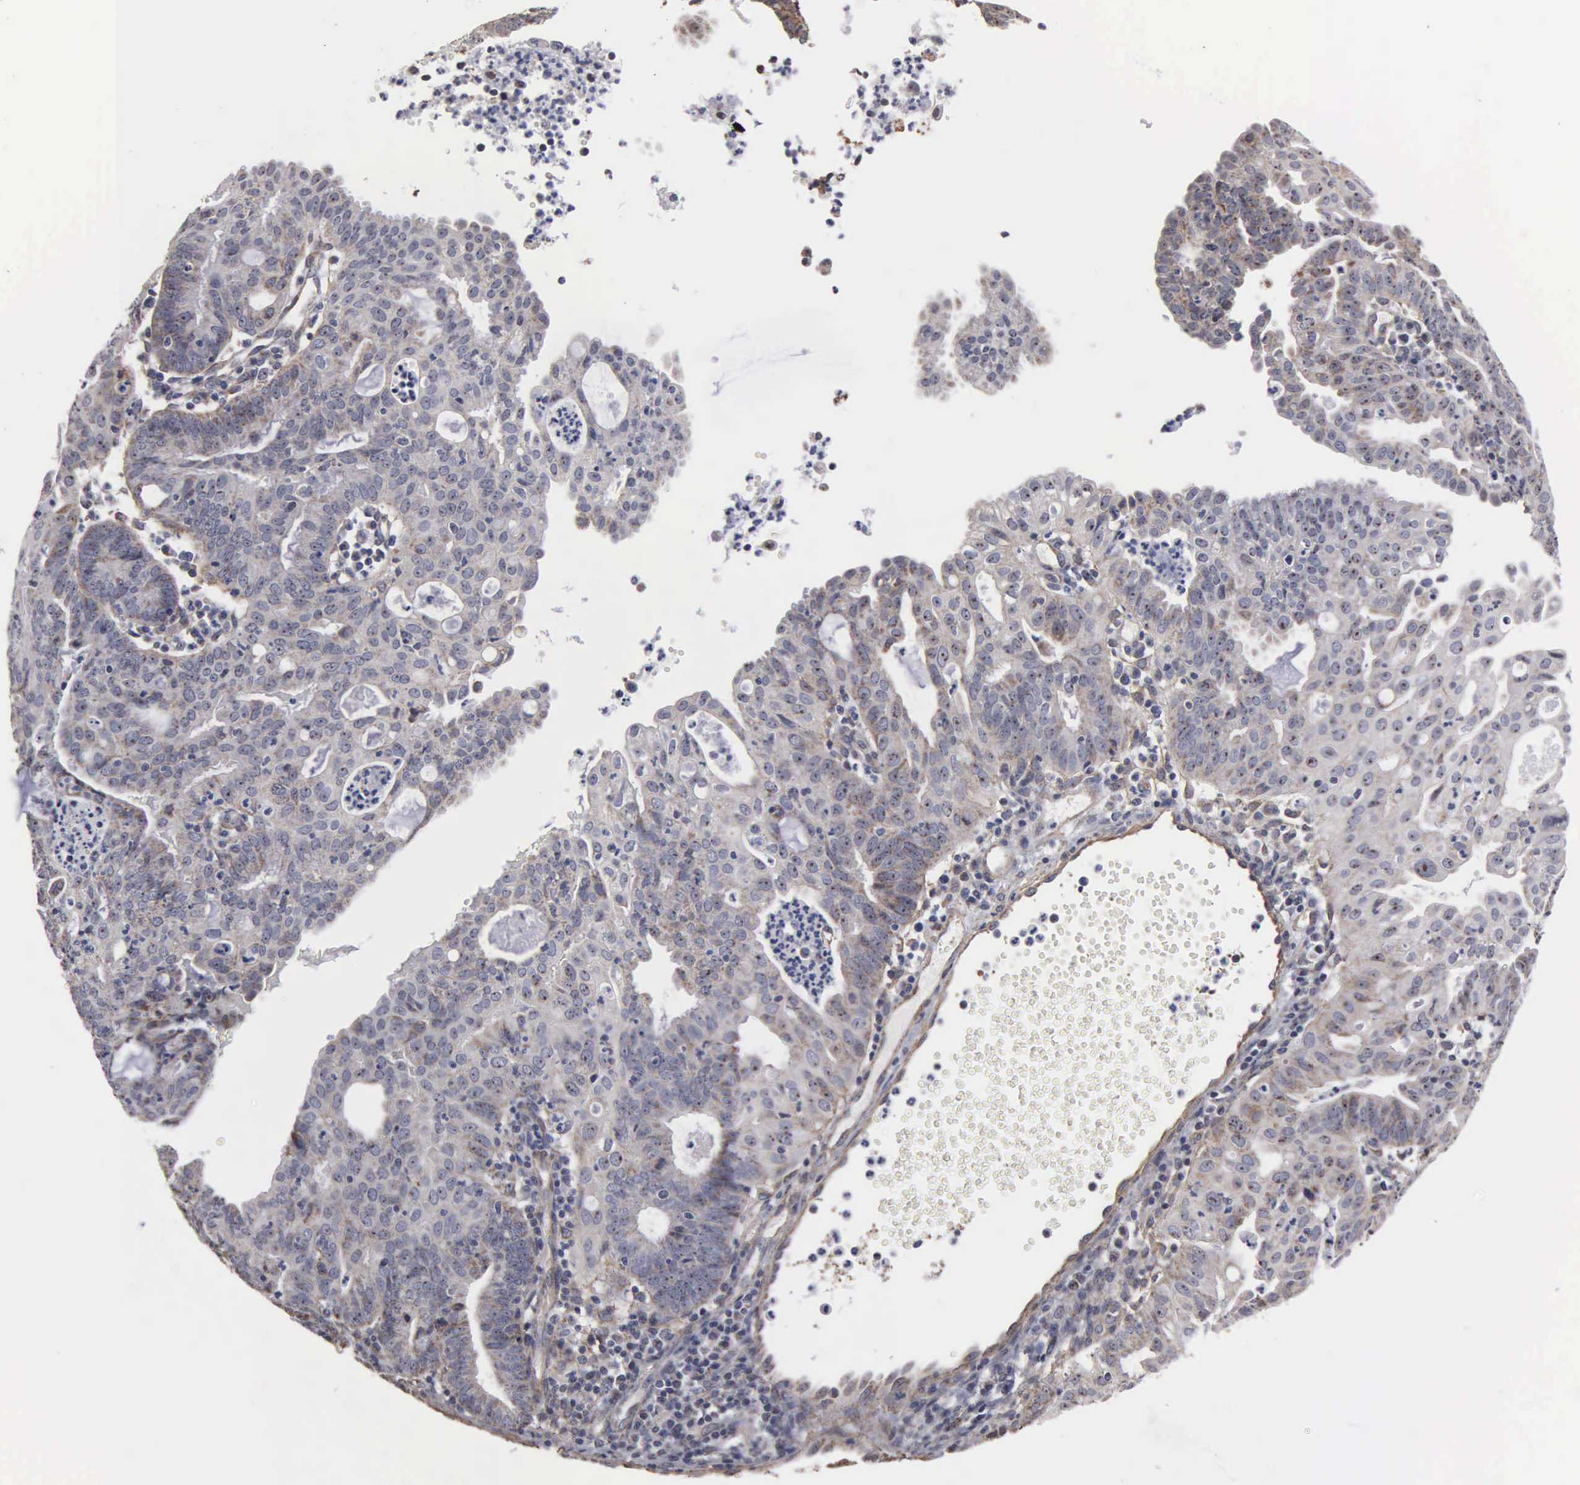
{"staining": {"intensity": "weak", "quantity": "25%-75%", "location": "cytoplasmic/membranous,nuclear"}, "tissue": "endometrial cancer", "cell_type": "Tumor cells", "image_type": "cancer", "snomed": [{"axis": "morphology", "description": "Adenocarcinoma, NOS"}, {"axis": "topography", "description": "Endometrium"}], "caption": "Endometrial adenocarcinoma stained with immunohistochemistry shows weak cytoplasmic/membranous and nuclear positivity in about 25%-75% of tumor cells. (IHC, brightfield microscopy, high magnification).", "gene": "NGDN", "patient": {"sex": "female", "age": 60}}